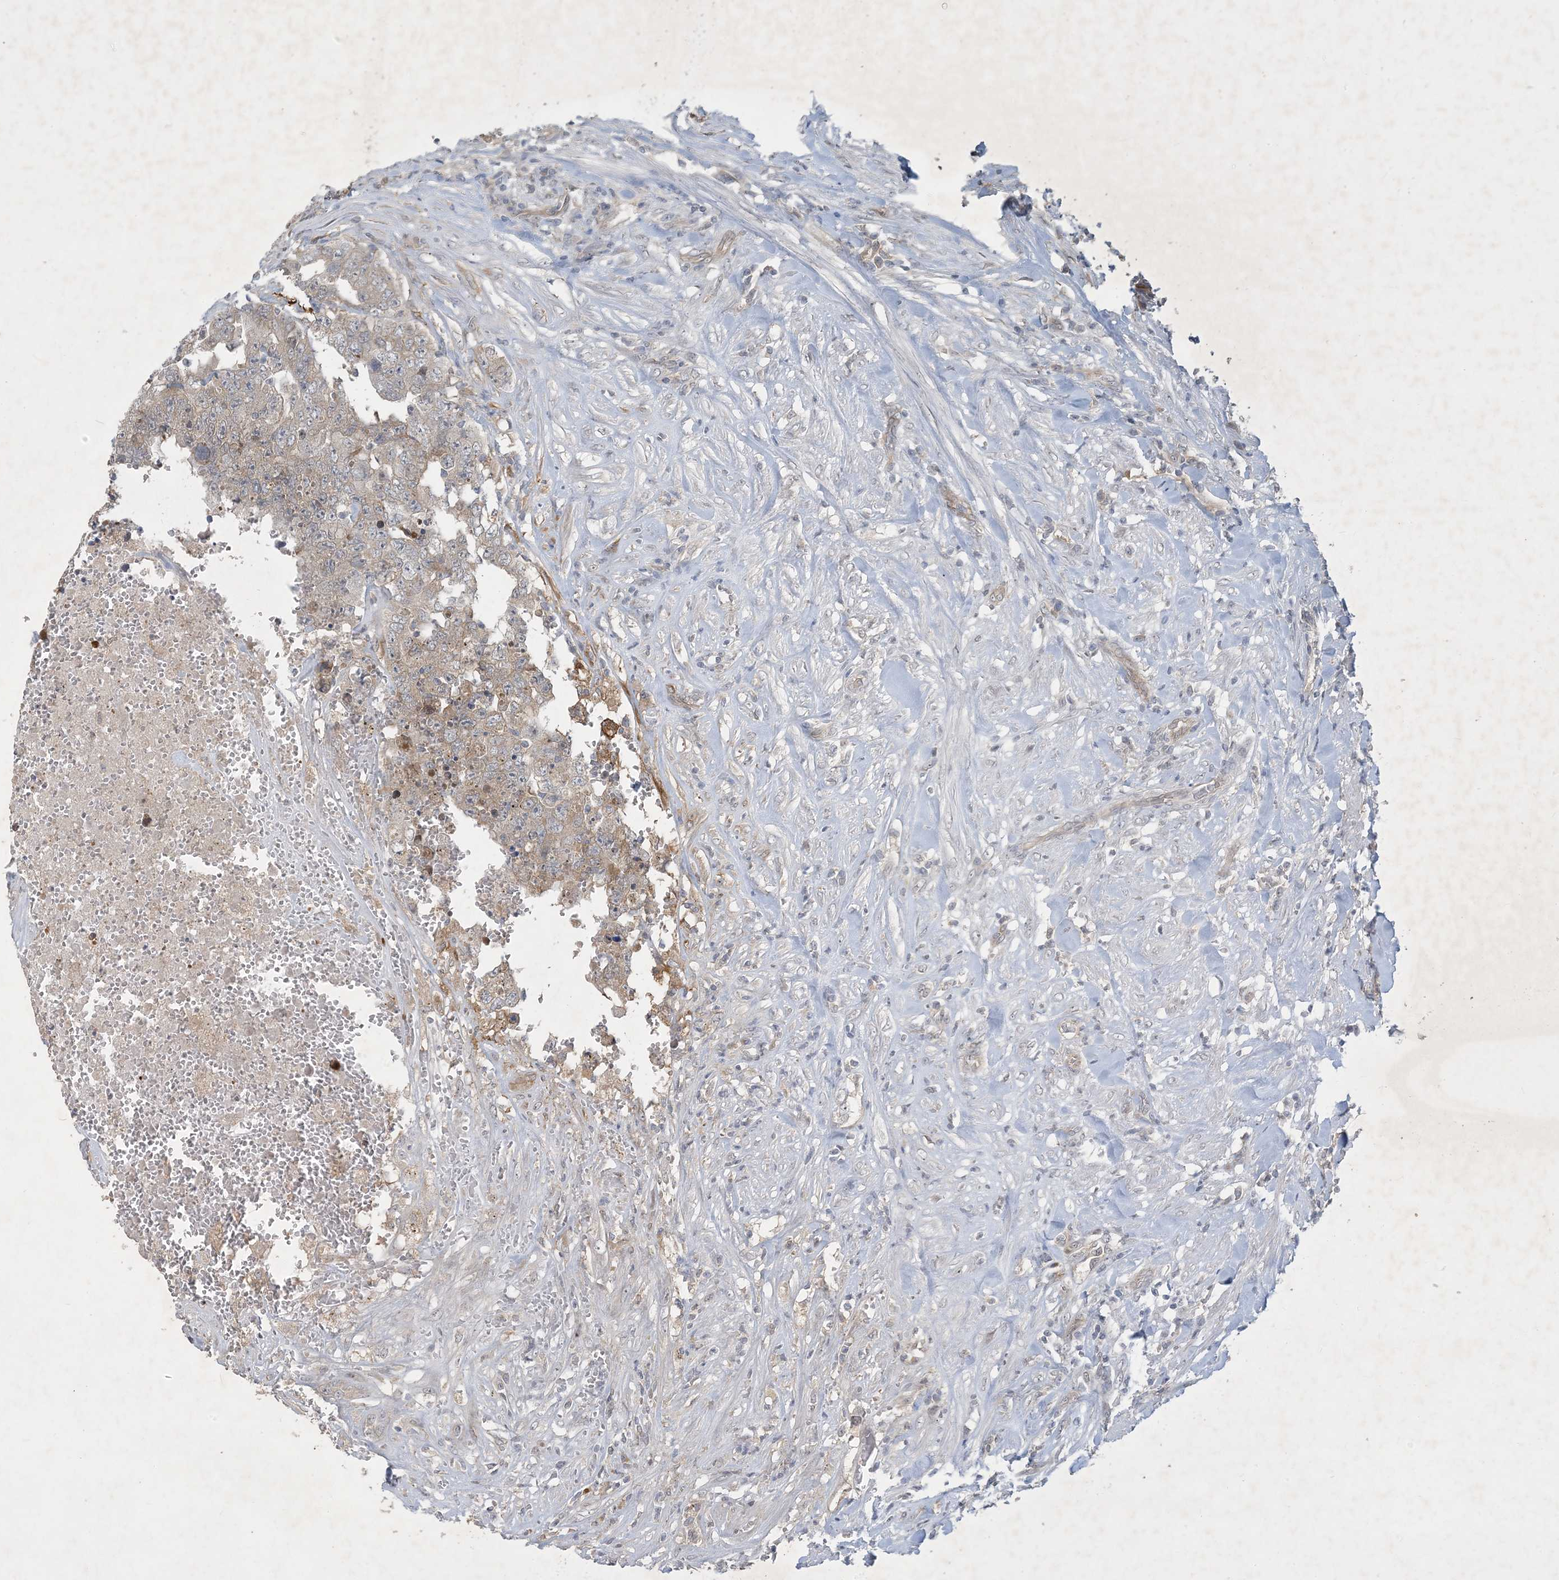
{"staining": {"intensity": "weak", "quantity": "<25%", "location": "cytoplasmic/membranous"}, "tissue": "testis cancer", "cell_type": "Tumor cells", "image_type": "cancer", "snomed": [{"axis": "morphology", "description": "Carcinoma, Embryonal, NOS"}, {"axis": "topography", "description": "Testis"}], "caption": "This is an IHC photomicrograph of testis cancer. There is no staining in tumor cells.", "gene": "CDS1", "patient": {"sex": "male", "age": 26}}